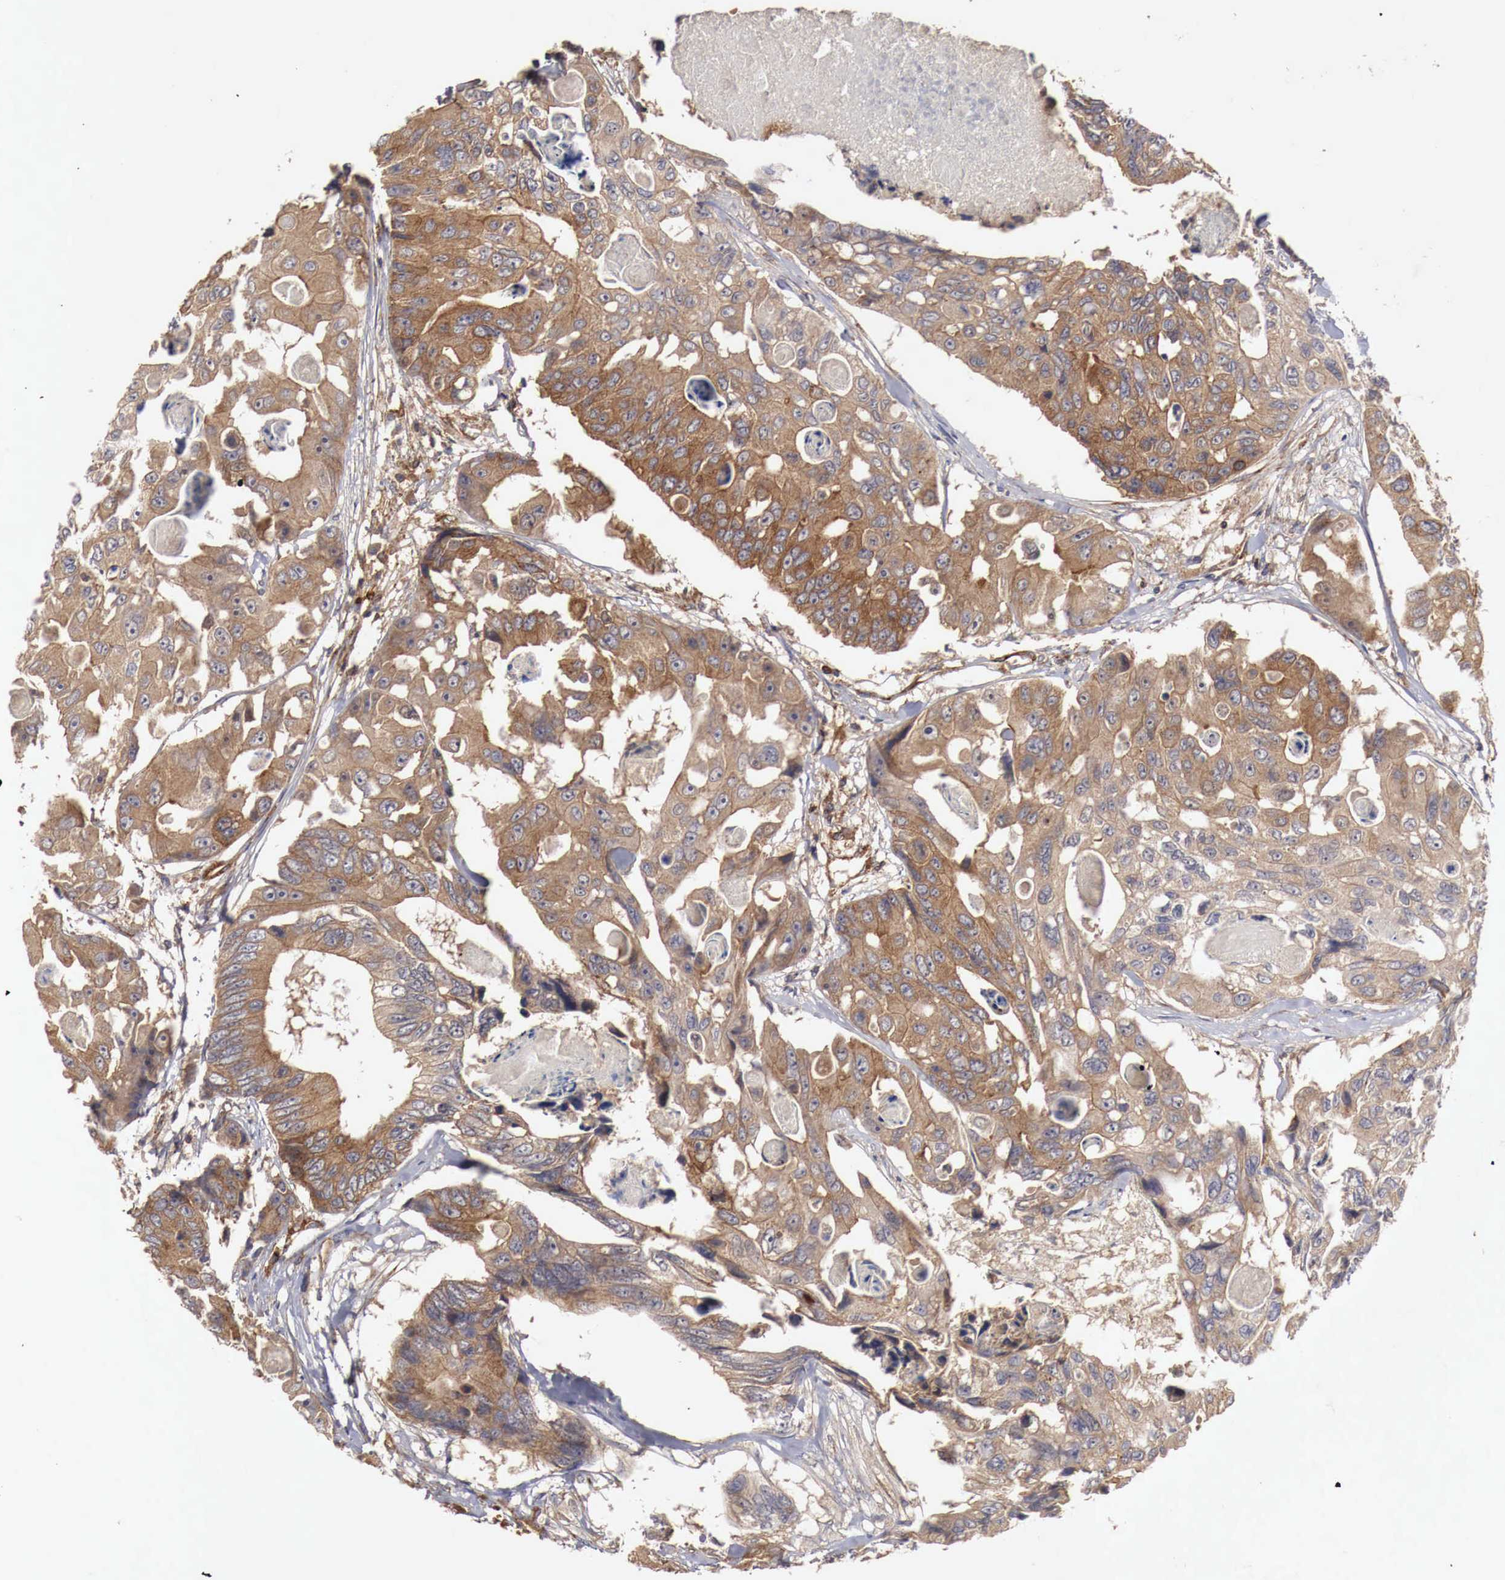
{"staining": {"intensity": "moderate", "quantity": ">75%", "location": "cytoplasmic/membranous"}, "tissue": "colorectal cancer", "cell_type": "Tumor cells", "image_type": "cancer", "snomed": [{"axis": "morphology", "description": "Adenocarcinoma, NOS"}, {"axis": "topography", "description": "Colon"}], "caption": "Adenocarcinoma (colorectal) stained with immunohistochemistry (IHC) displays moderate cytoplasmic/membranous positivity in about >75% of tumor cells.", "gene": "ARMCX4", "patient": {"sex": "female", "age": 86}}